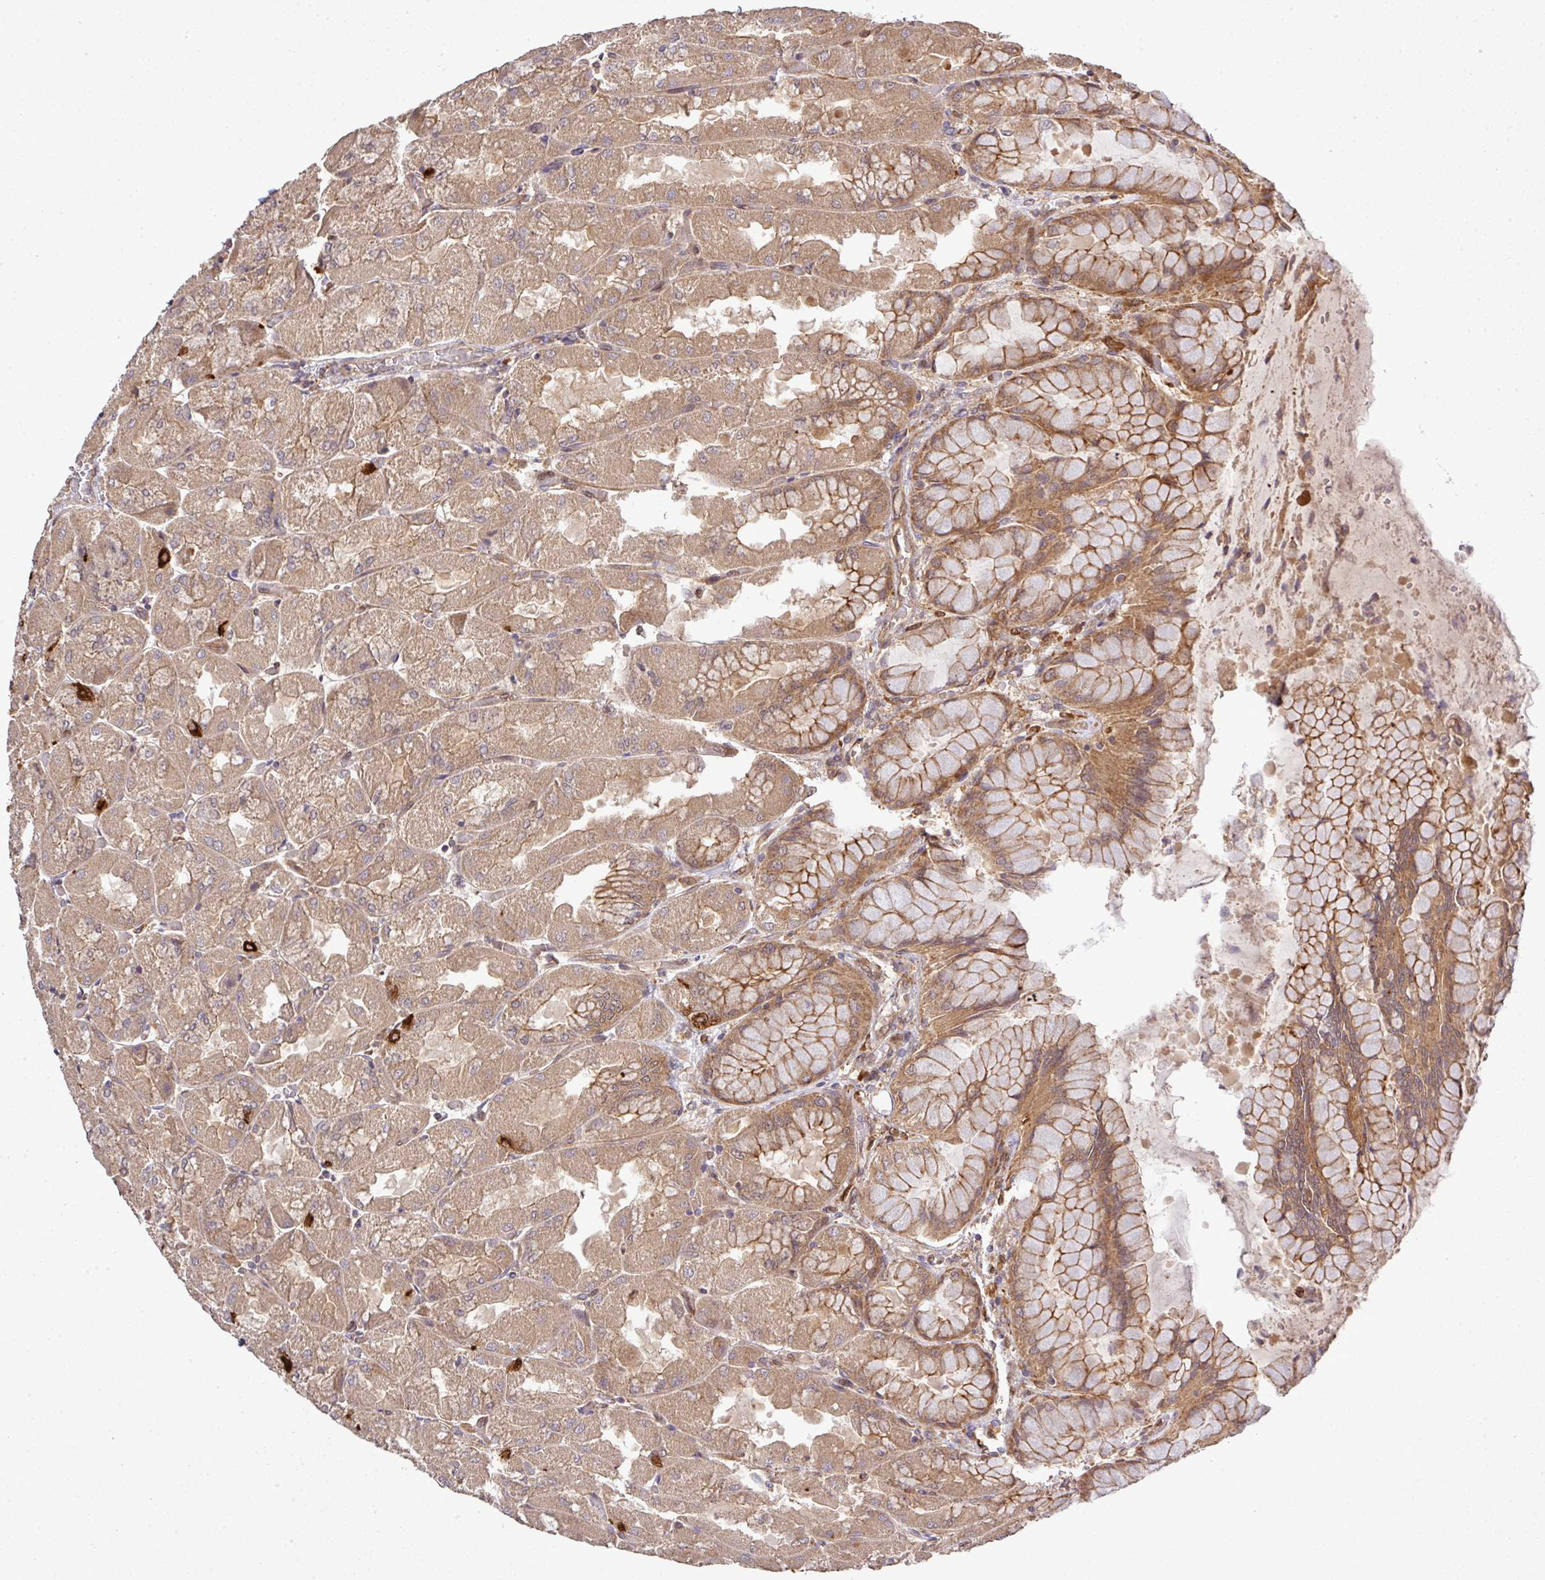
{"staining": {"intensity": "moderate", "quantity": ">75%", "location": "cytoplasmic/membranous"}, "tissue": "stomach", "cell_type": "Glandular cells", "image_type": "normal", "snomed": [{"axis": "morphology", "description": "Normal tissue, NOS"}, {"axis": "topography", "description": "Stomach"}], "caption": "Immunohistochemical staining of unremarkable human stomach demonstrates medium levels of moderate cytoplasmic/membranous positivity in about >75% of glandular cells.", "gene": "ARPIN", "patient": {"sex": "female", "age": 61}}